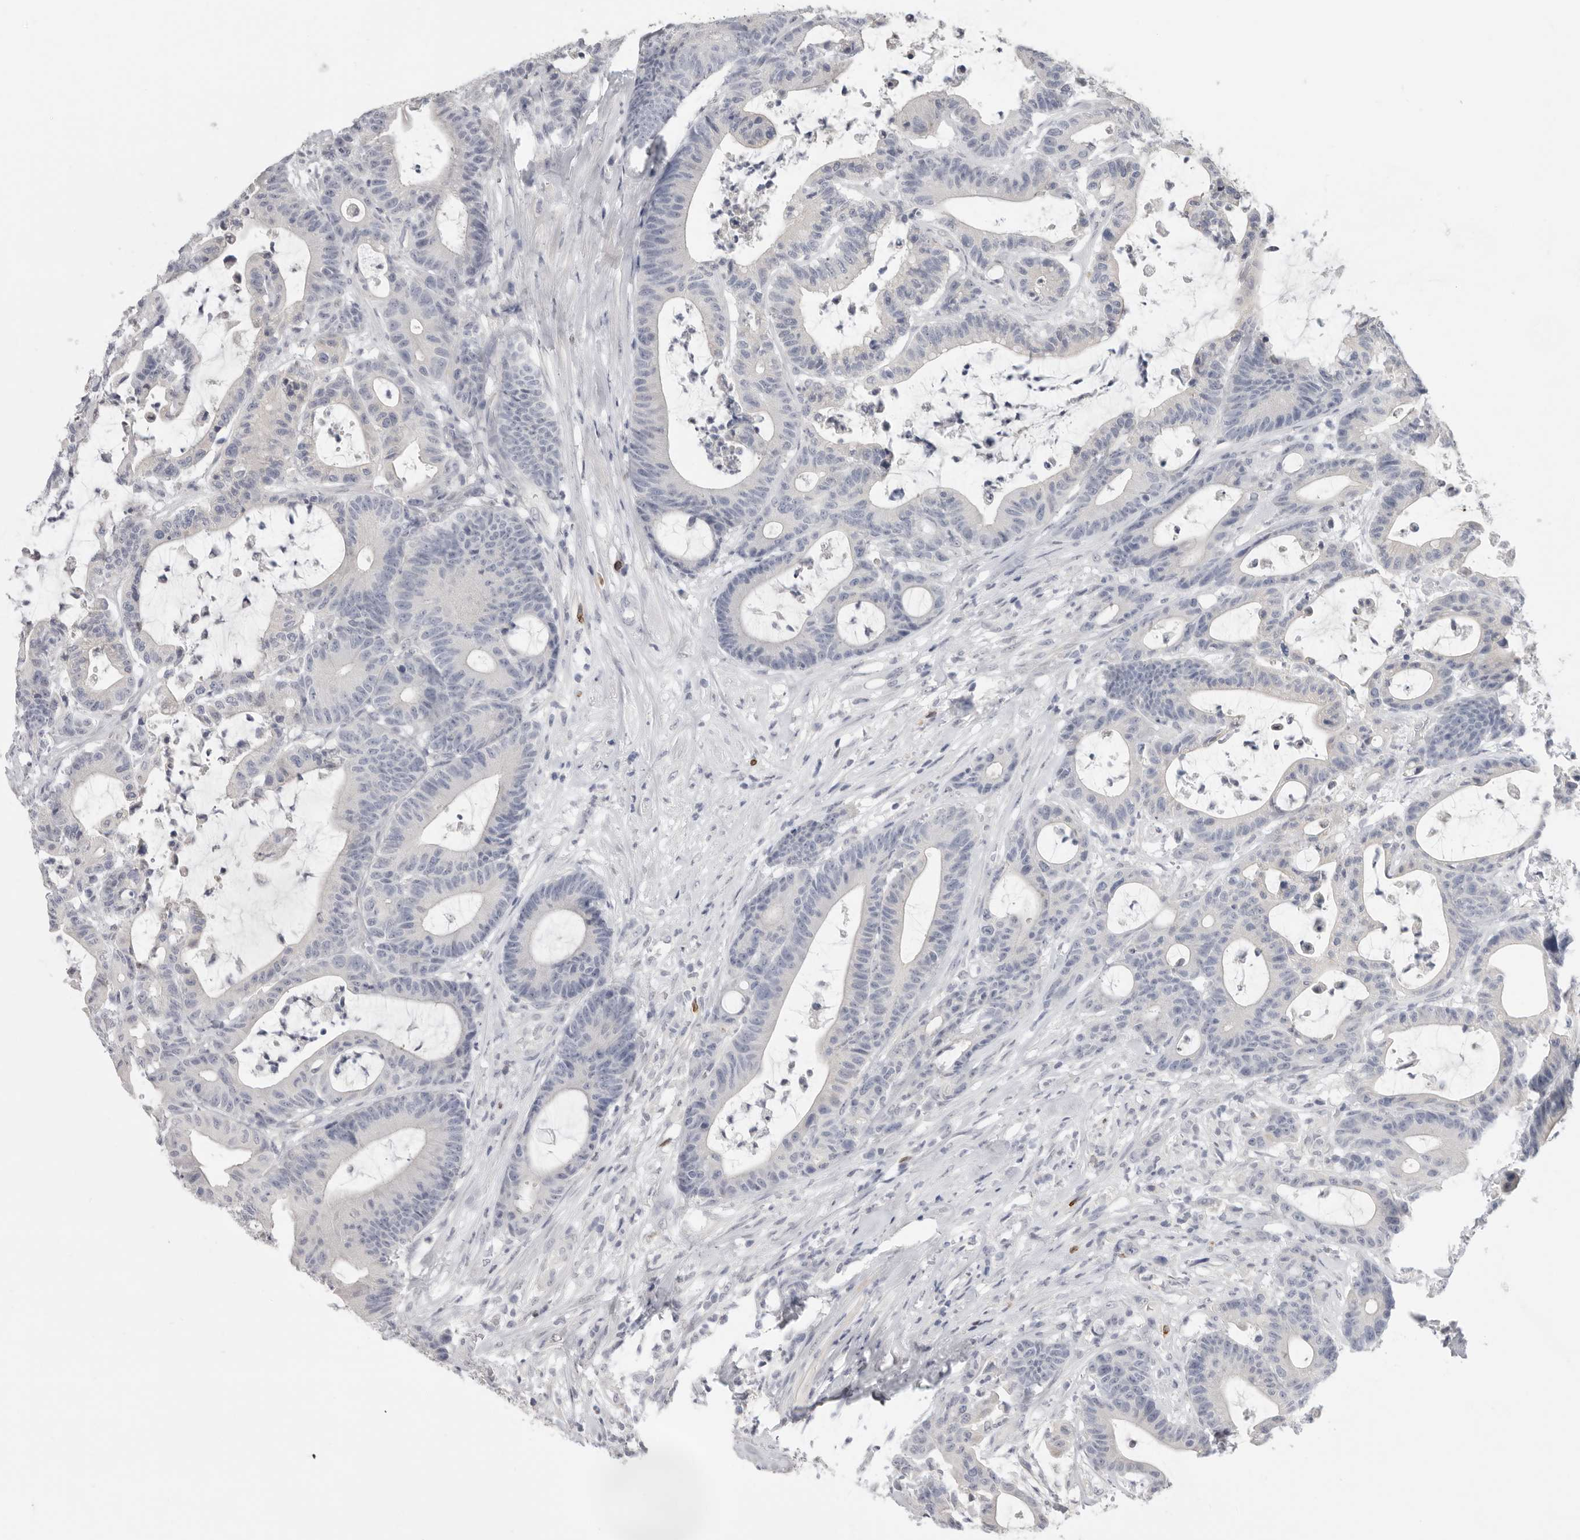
{"staining": {"intensity": "negative", "quantity": "none", "location": "none"}, "tissue": "colorectal cancer", "cell_type": "Tumor cells", "image_type": "cancer", "snomed": [{"axis": "morphology", "description": "Adenocarcinoma, NOS"}, {"axis": "topography", "description": "Colon"}], "caption": "Photomicrograph shows no protein positivity in tumor cells of colorectal cancer tissue.", "gene": "XIRP1", "patient": {"sex": "female", "age": 84}}